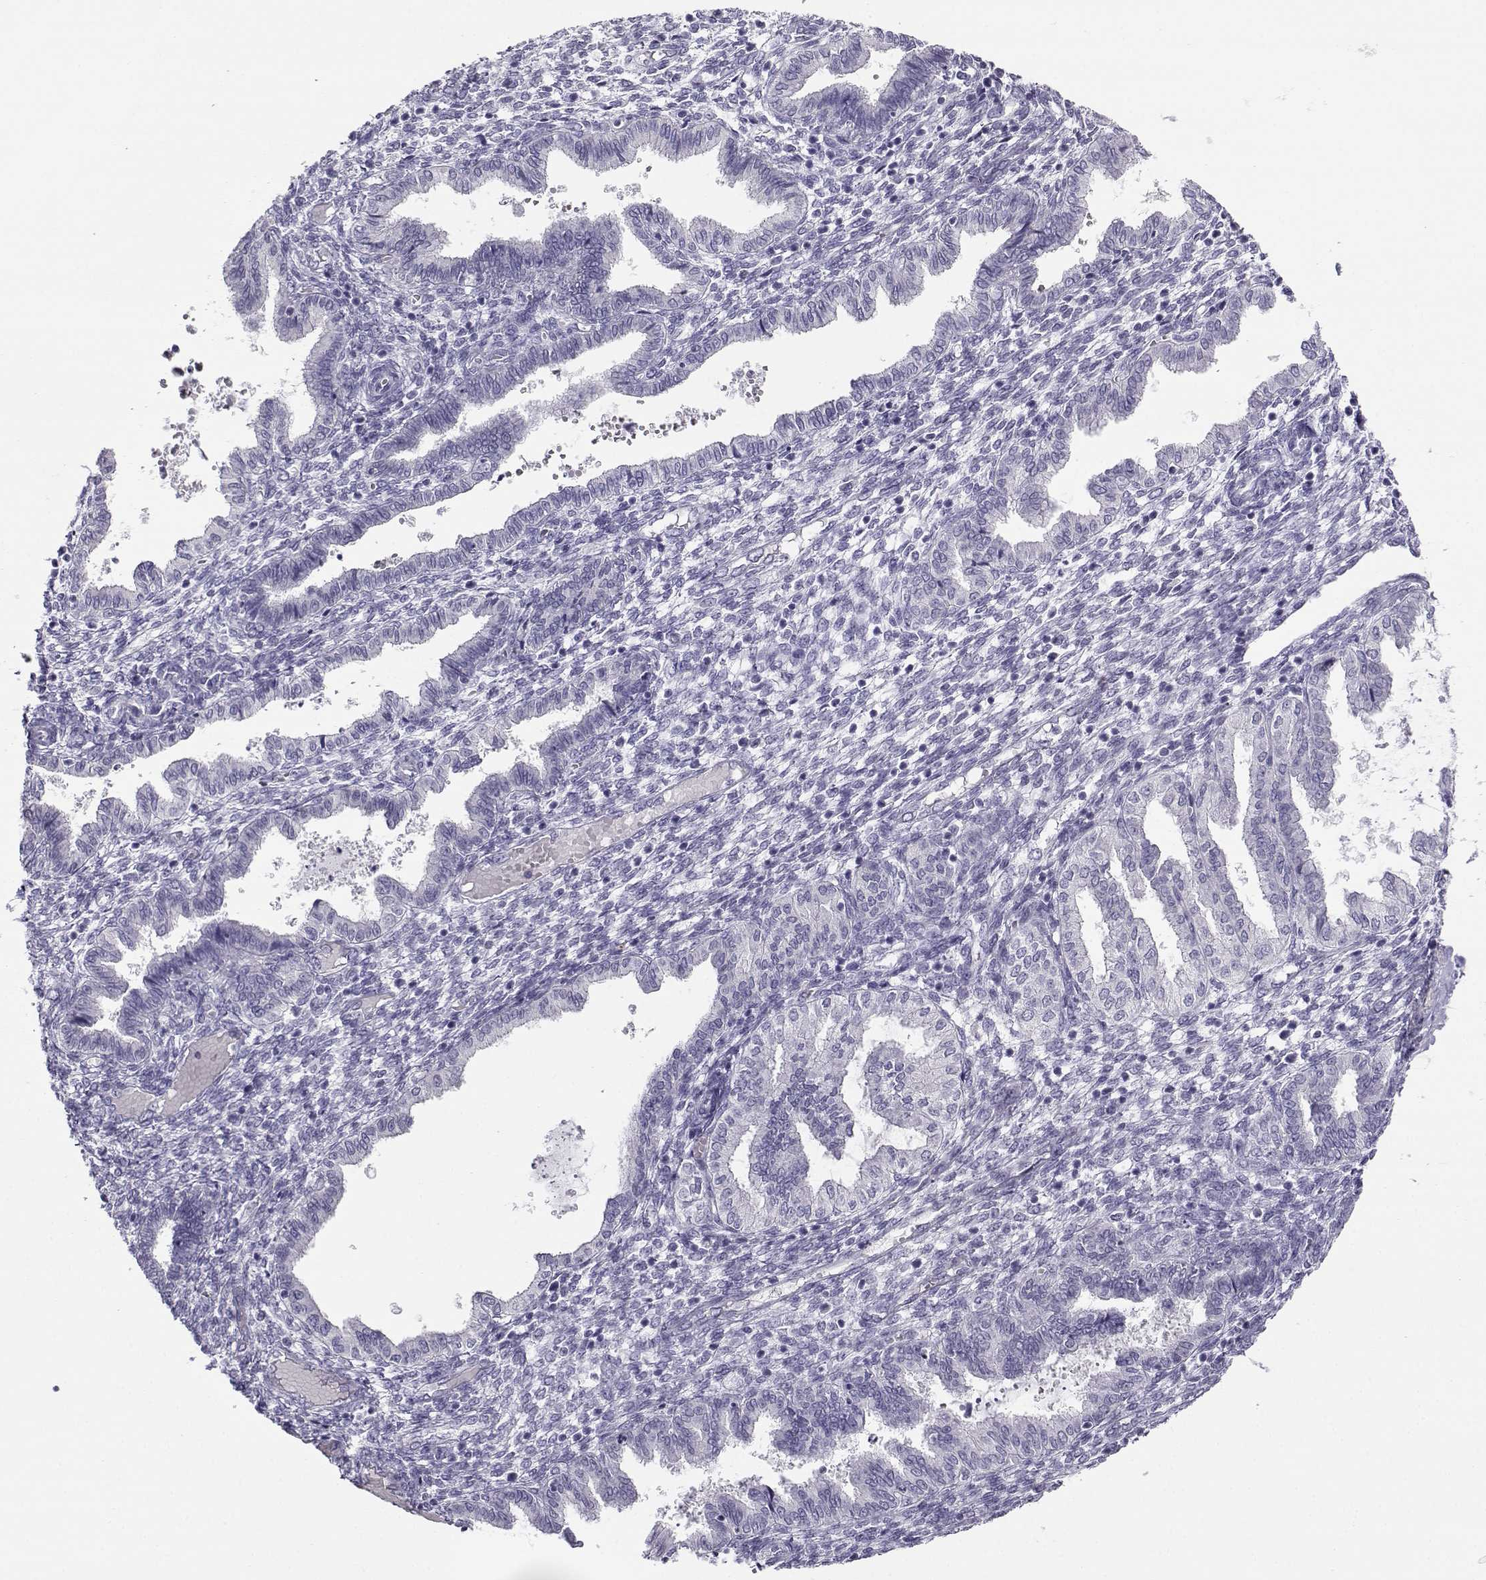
{"staining": {"intensity": "negative", "quantity": "none", "location": "none"}, "tissue": "endometrium", "cell_type": "Cells in endometrial stroma", "image_type": "normal", "snomed": [{"axis": "morphology", "description": "Normal tissue, NOS"}, {"axis": "topography", "description": "Endometrium"}], "caption": "High power microscopy micrograph of an immunohistochemistry (IHC) photomicrograph of normal endometrium, revealing no significant positivity in cells in endometrial stroma.", "gene": "RHOXF2B", "patient": {"sex": "female", "age": 43}}